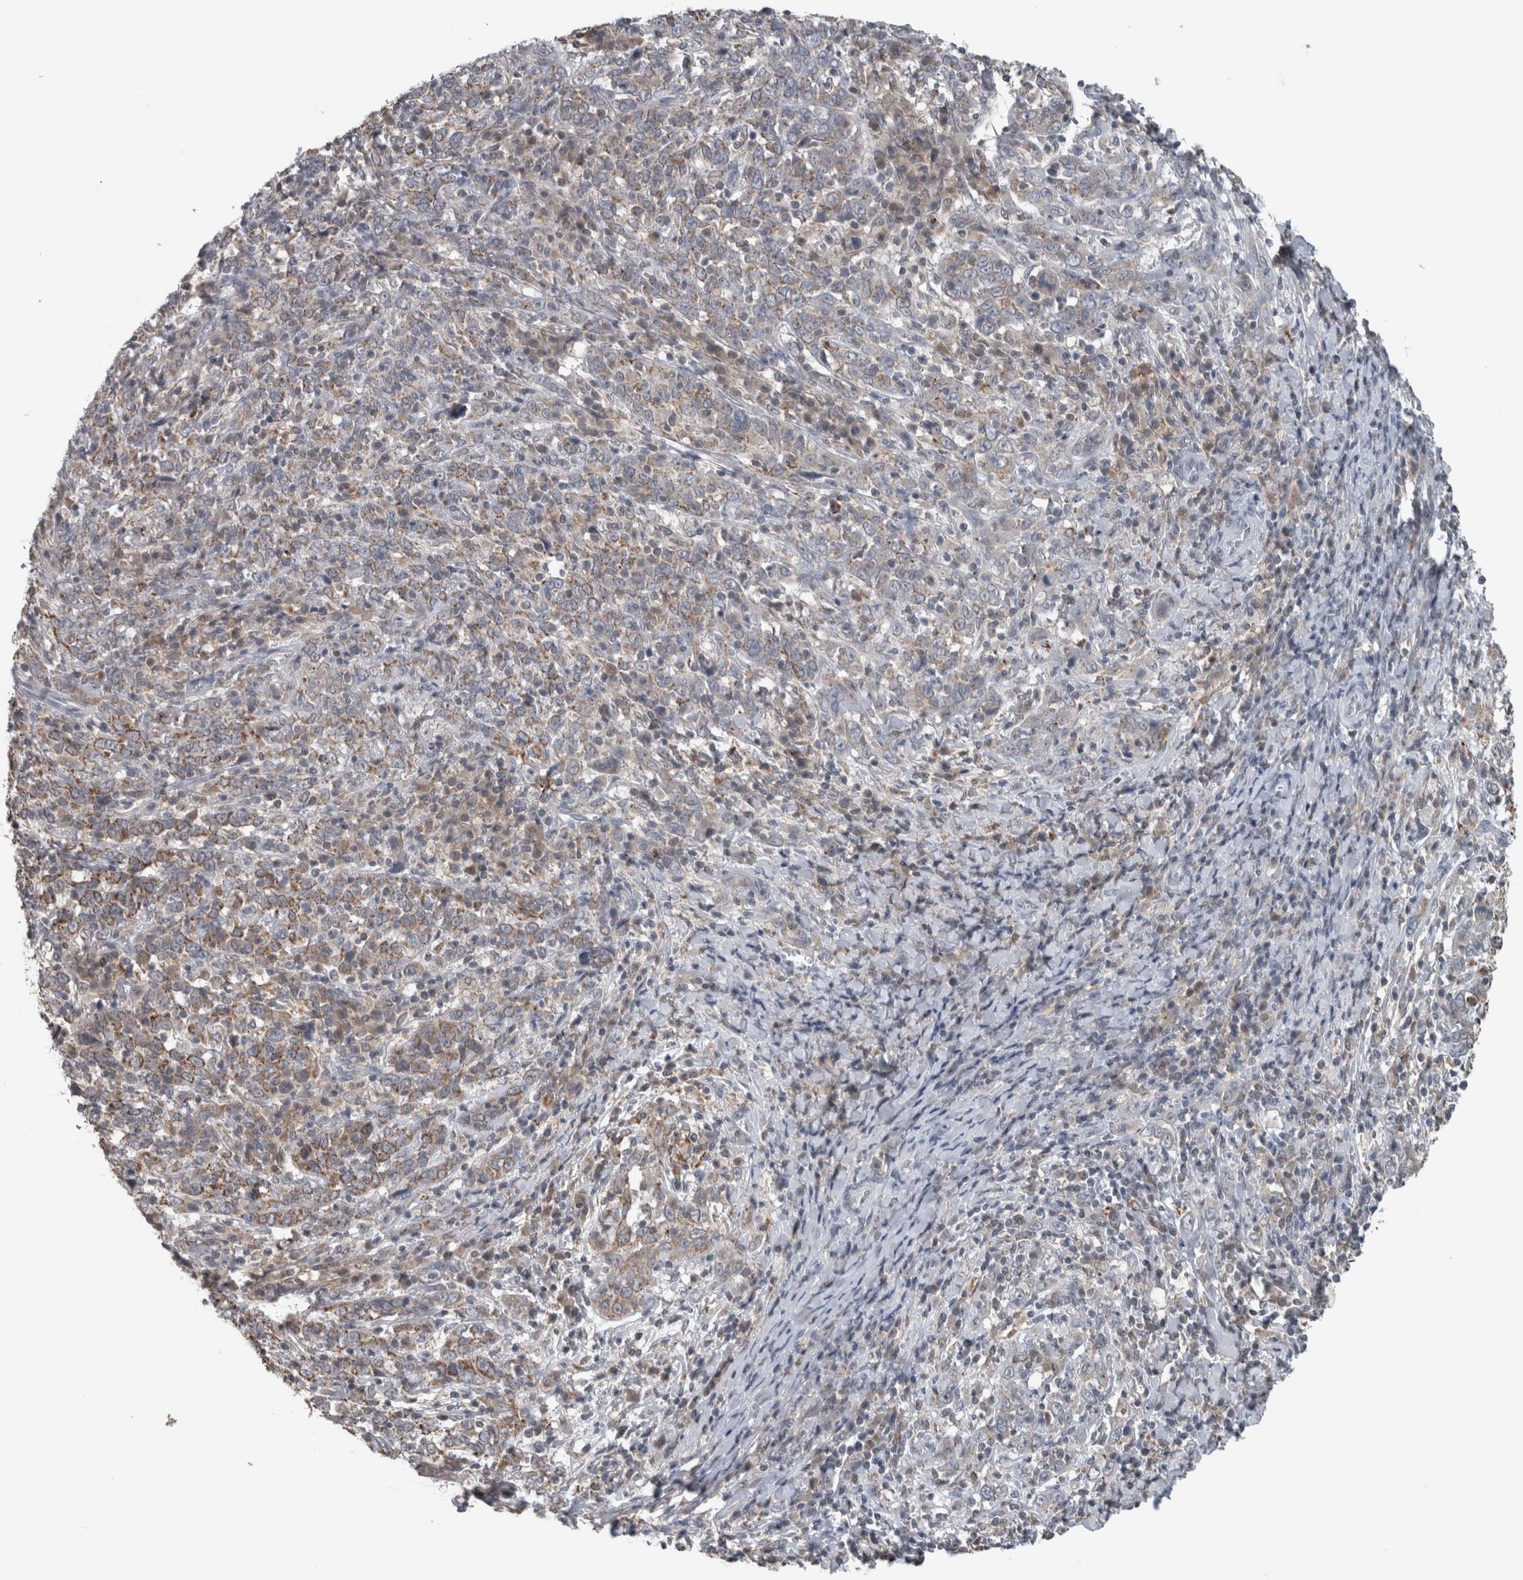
{"staining": {"intensity": "moderate", "quantity": "25%-75%", "location": "cytoplasmic/membranous"}, "tissue": "cervical cancer", "cell_type": "Tumor cells", "image_type": "cancer", "snomed": [{"axis": "morphology", "description": "Squamous cell carcinoma, NOS"}, {"axis": "topography", "description": "Cervix"}], "caption": "A high-resolution image shows IHC staining of cervical cancer, which shows moderate cytoplasmic/membranous staining in about 25%-75% of tumor cells.", "gene": "ACSF2", "patient": {"sex": "female", "age": 46}}